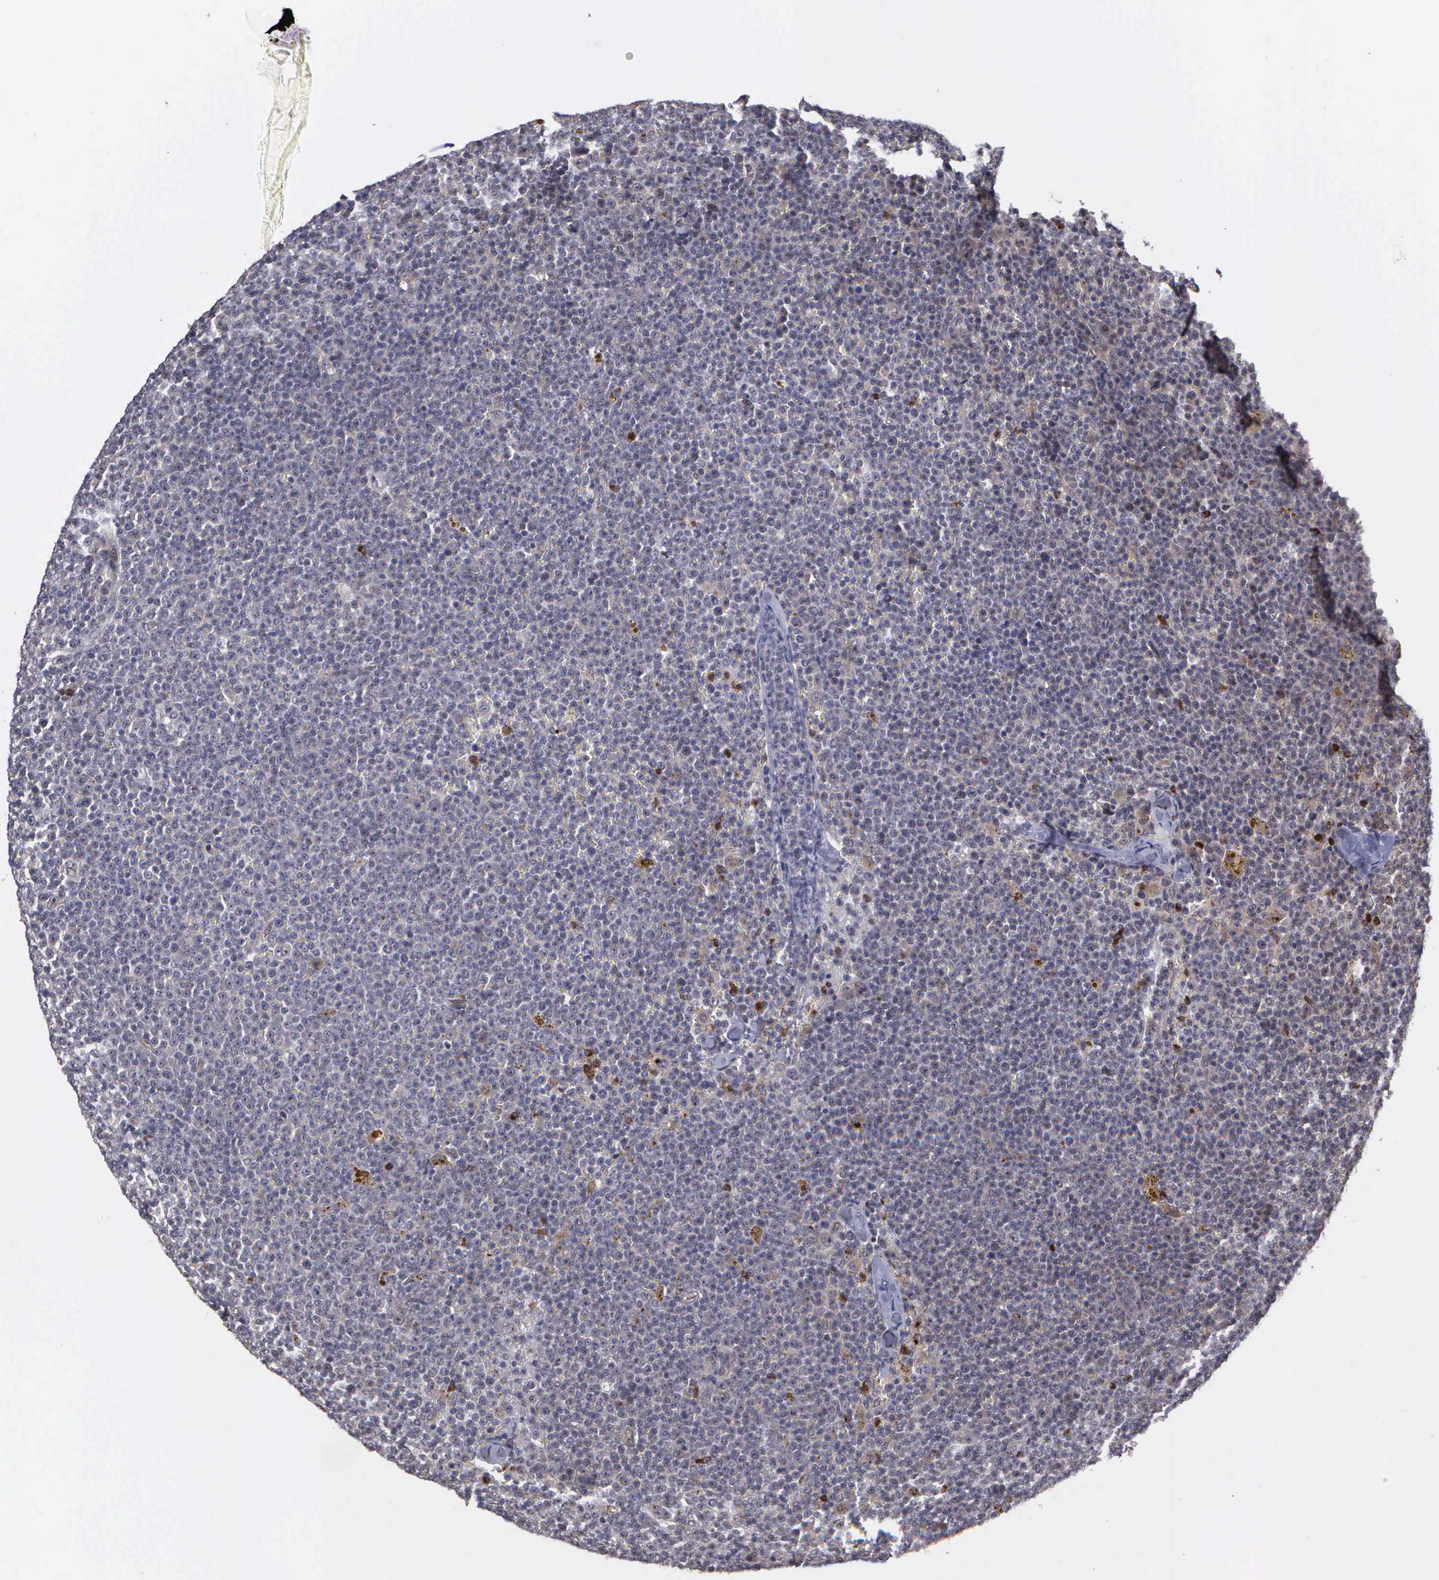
{"staining": {"intensity": "weak", "quantity": "<25%", "location": "cytoplasmic/membranous"}, "tissue": "lymphoma", "cell_type": "Tumor cells", "image_type": "cancer", "snomed": [{"axis": "morphology", "description": "Malignant lymphoma, non-Hodgkin's type, Low grade"}, {"axis": "topography", "description": "Lymph node"}], "caption": "This micrograph is of lymphoma stained with immunohistochemistry to label a protein in brown with the nuclei are counter-stained blue. There is no positivity in tumor cells.", "gene": "MAP3K9", "patient": {"sex": "male", "age": 50}}